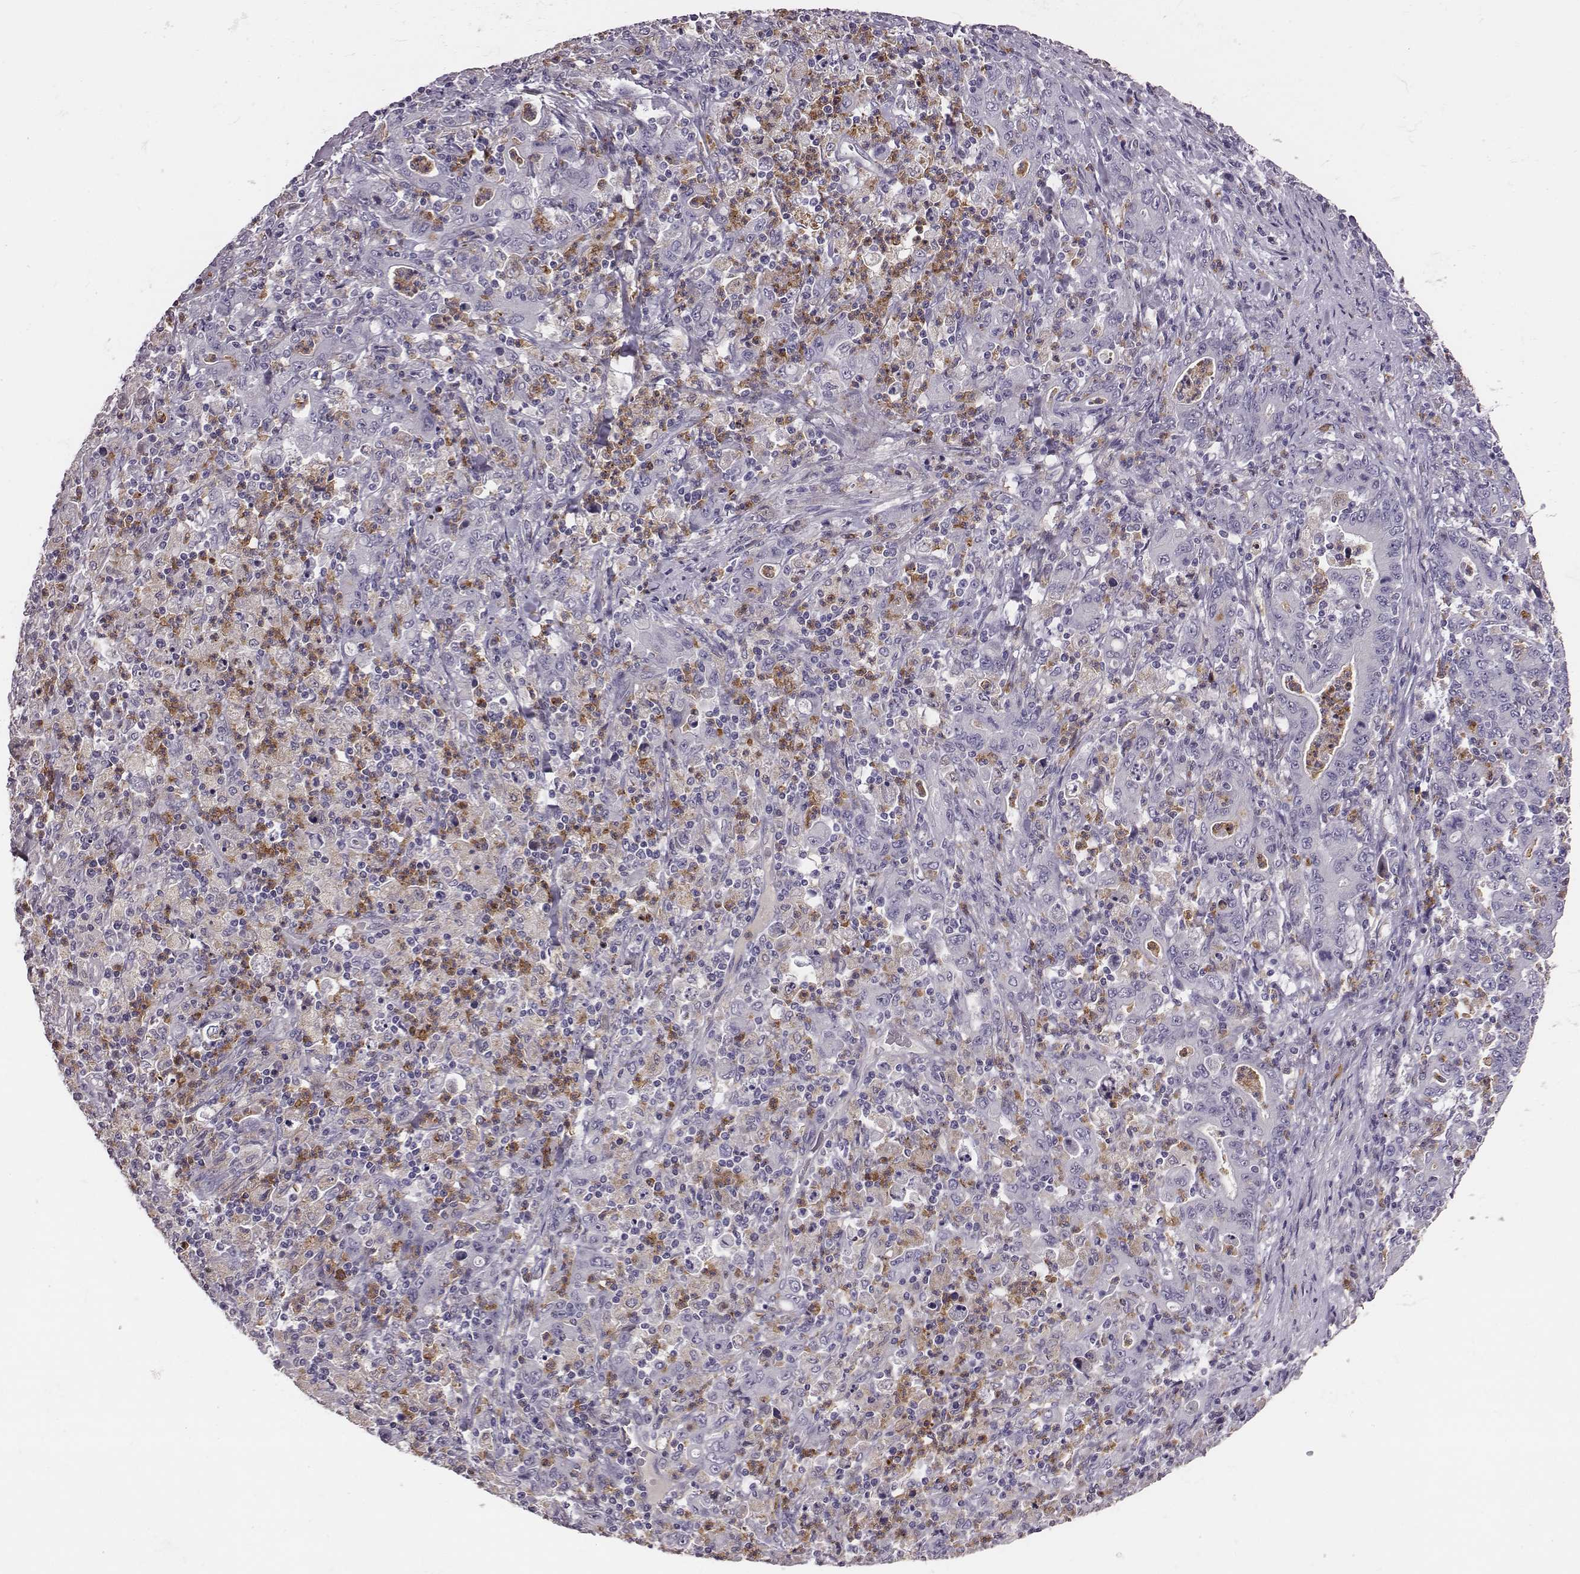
{"staining": {"intensity": "negative", "quantity": "none", "location": "none"}, "tissue": "stomach cancer", "cell_type": "Tumor cells", "image_type": "cancer", "snomed": [{"axis": "morphology", "description": "Adenocarcinoma, NOS"}, {"axis": "topography", "description": "Stomach, upper"}], "caption": "Immunohistochemistry (IHC) image of neoplastic tissue: human stomach adenocarcinoma stained with DAB displays no significant protein expression in tumor cells. The staining was performed using DAB to visualize the protein expression in brown, while the nuclei were stained in blue with hematoxylin (Magnification: 20x).", "gene": "KMO", "patient": {"sex": "male", "age": 69}}